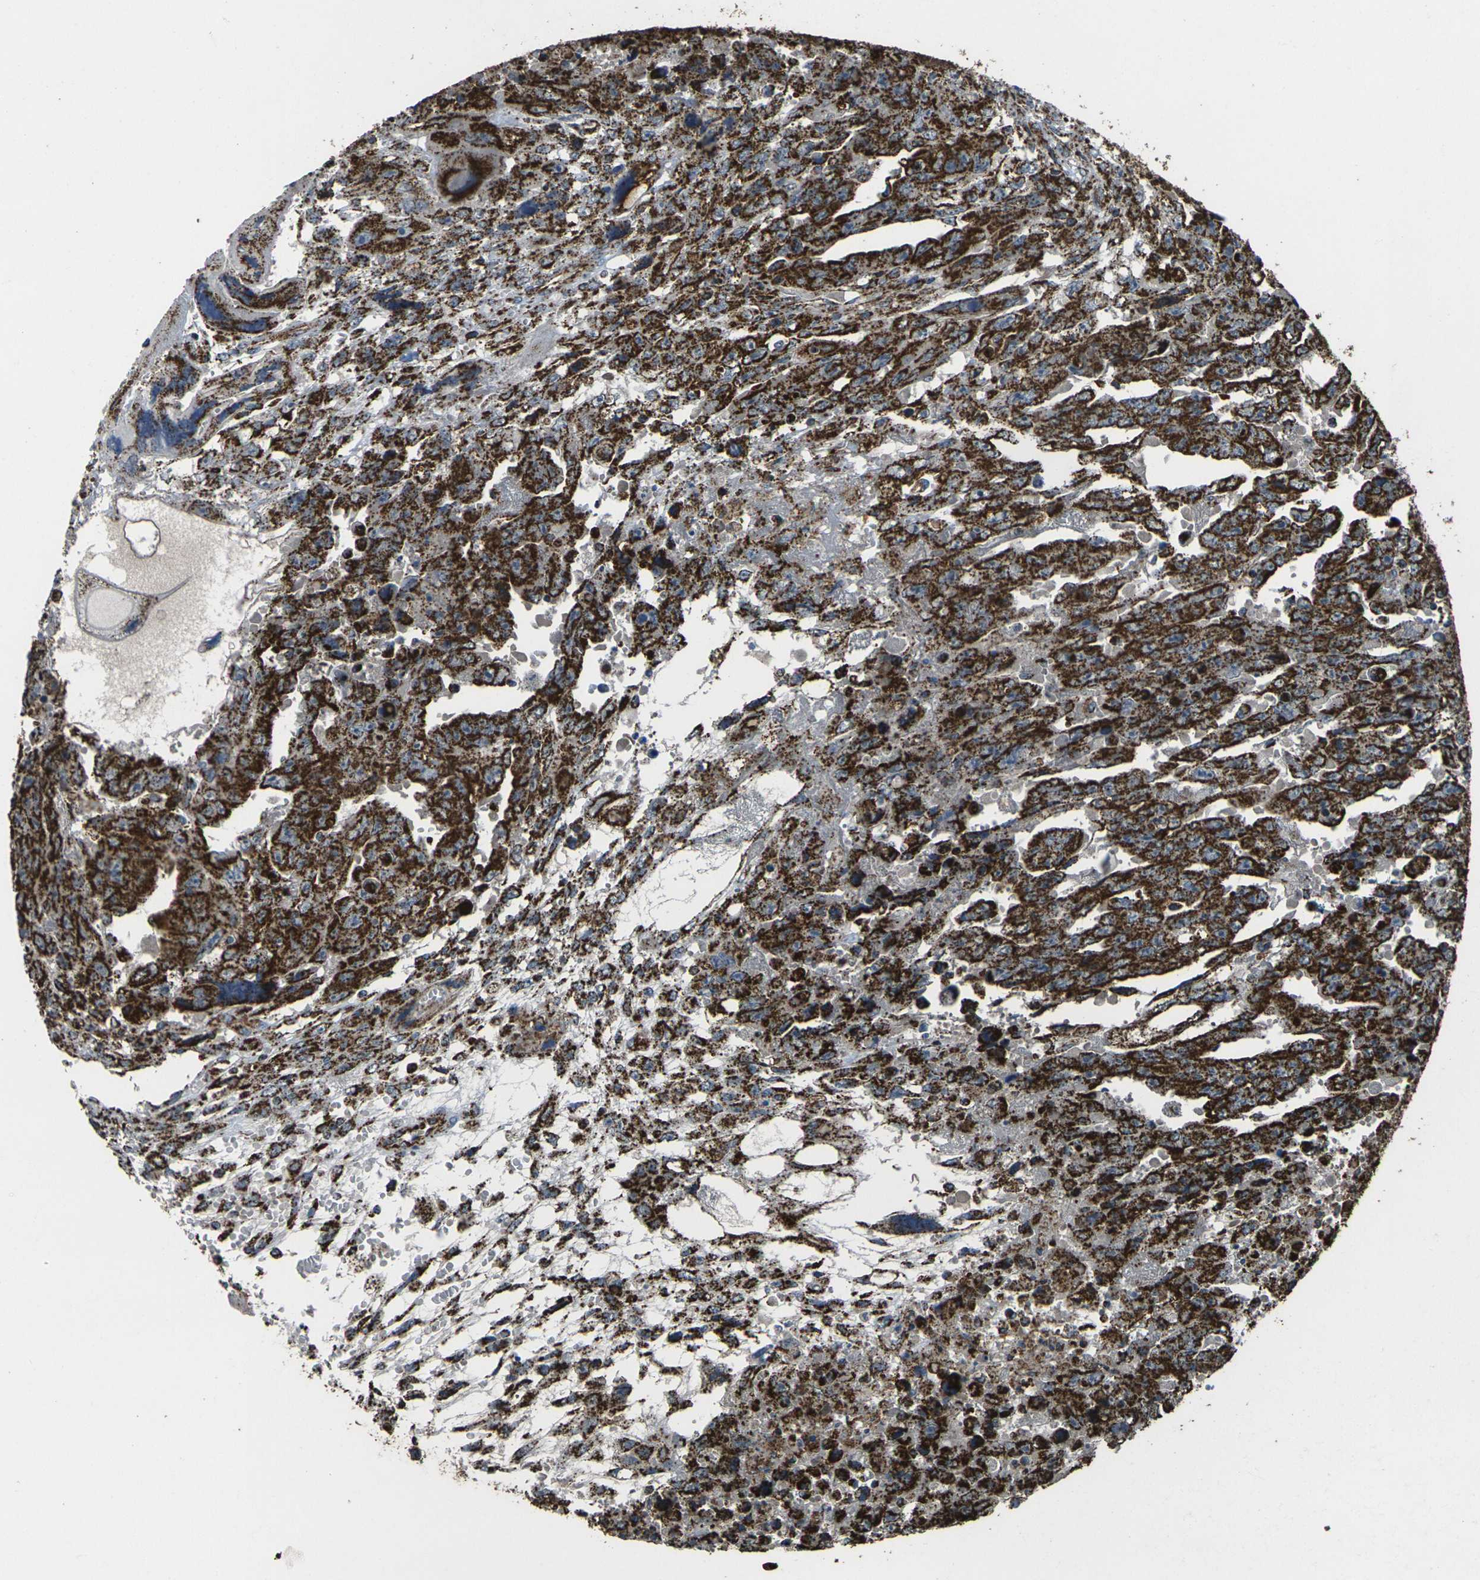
{"staining": {"intensity": "strong", "quantity": ">75%", "location": "cytoplasmic/membranous"}, "tissue": "testis cancer", "cell_type": "Tumor cells", "image_type": "cancer", "snomed": [{"axis": "morphology", "description": "Carcinoma, Embryonal, NOS"}, {"axis": "topography", "description": "Testis"}], "caption": "IHC photomicrograph of human testis cancer (embryonal carcinoma) stained for a protein (brown), which displays high levels of strong cytoplasmic/membranous expression in approximately >75% of tumor cells.", "gene": "KLHL5", "patient": {"sex": "male", "age": 28}}